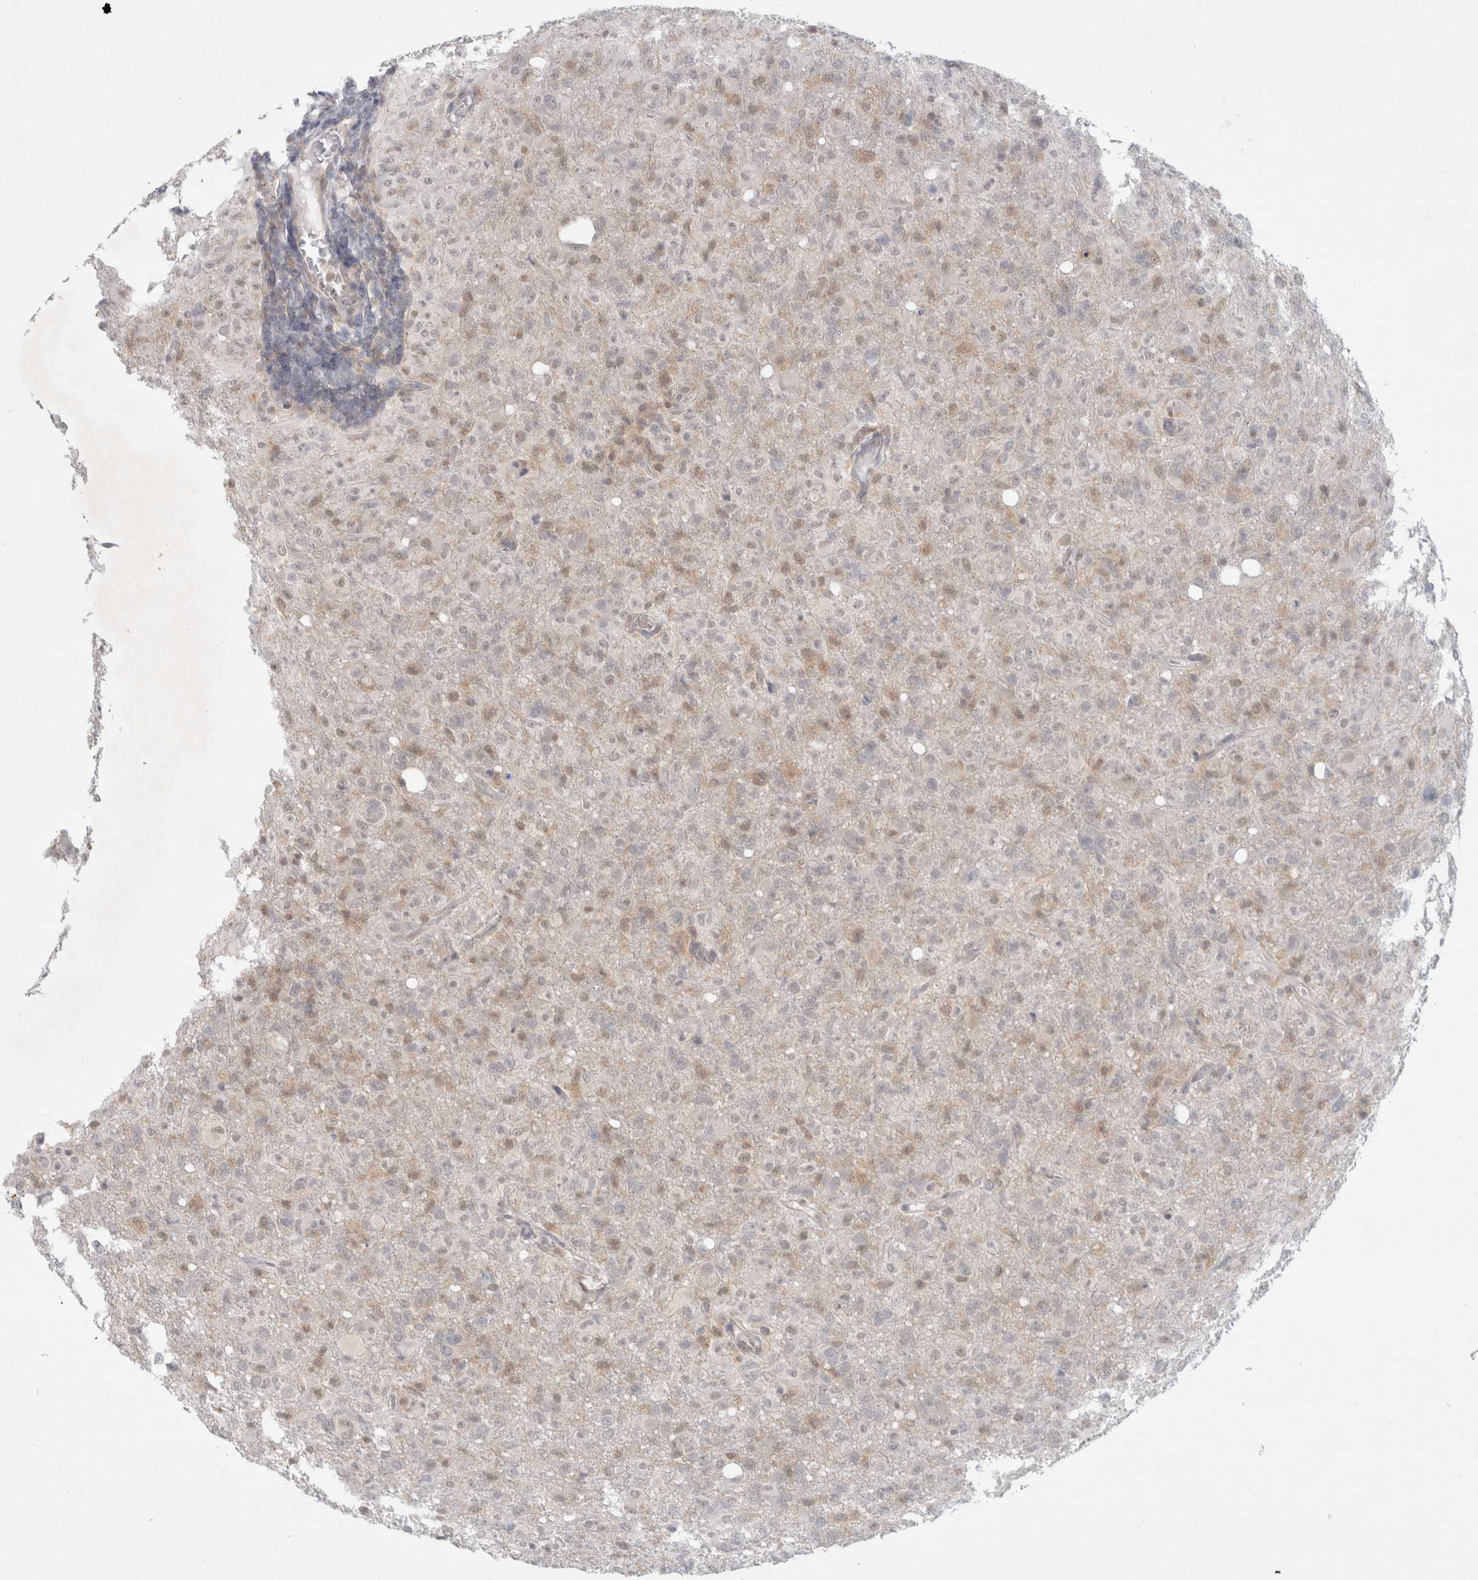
{"staining": {"intensity": "weak", "quantity": "<25%", "location": "nuclear"}, "tissue": "glioma", "cell_type": "Tumor cells", "image_type": "cancer", "snomed": [{"axis": "morphology", "description": "Glioma, malignant, High grade"}, {"axis": "topography", "description": "Brain"}], "caption": "The immunohistochemistry (IHC) histopathology image has no significant positivity in tumor cells of malignant glioma (high-grade) tissue.", "gene": "FBXO42", "patient": {"sex": "female", "age": 57}}